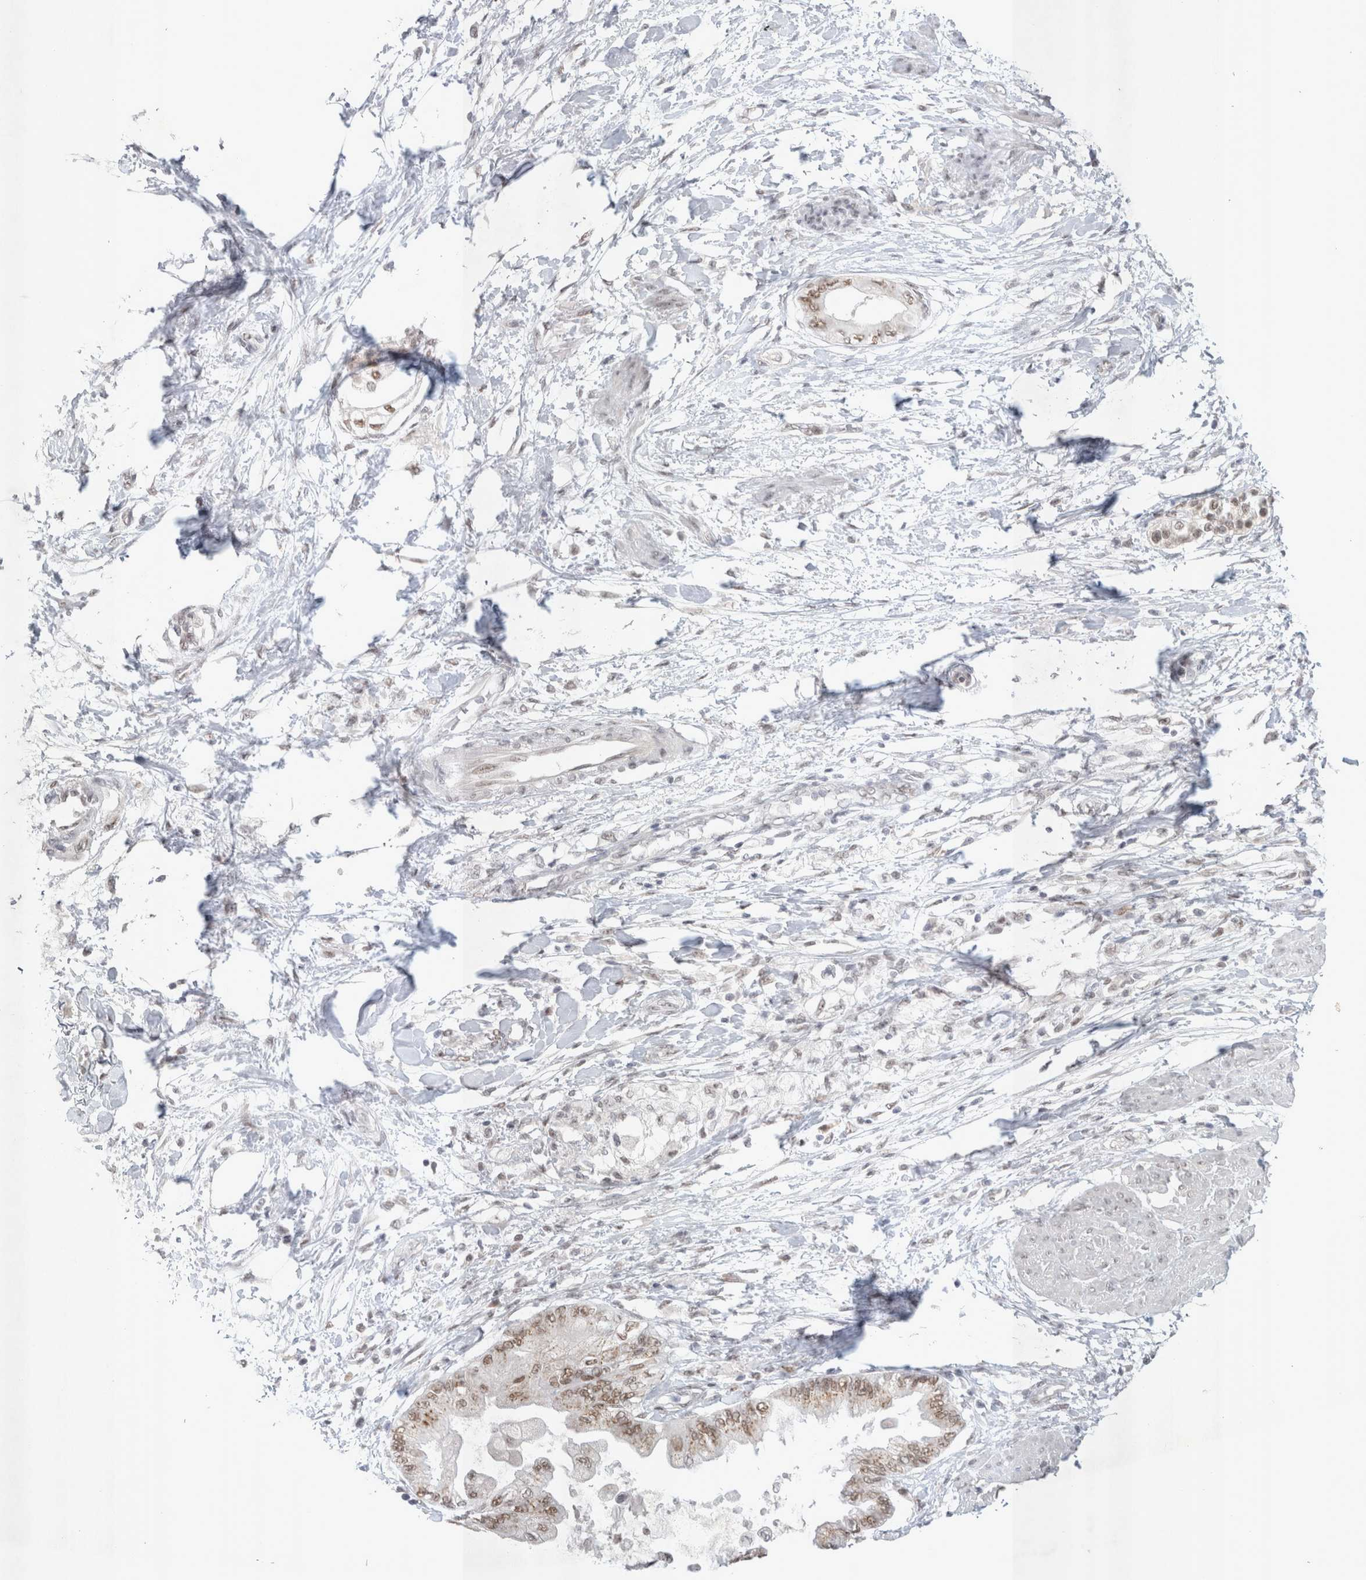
{"staining": {"intensity": "moderate", "quantity": ">75%", "location": "nuclear"}, "tissue": "pancreatic cancer", "cell_type": "Tumor cells", "image_type": "cancer", "snomed": [{"axis": "morphology", "description": "Normal tissue, NOS"}, {"axis": "morphology", "description": "Adenocarcinoma, NOS"}, {"axis": "topography", "description": "Pancreas"}, {"axis": "topography", "description": "Duodenum"}], "caption": "A high-resolution photomicrograph shows IHC staining of adenocarcinoma (pancreatic), which shows moderate nuclear positivity in about >75% of tumor cells. Nuclei are stained in blue.", "gene": "RECQL4", "patient": {"sex": "female", "age": 60}}